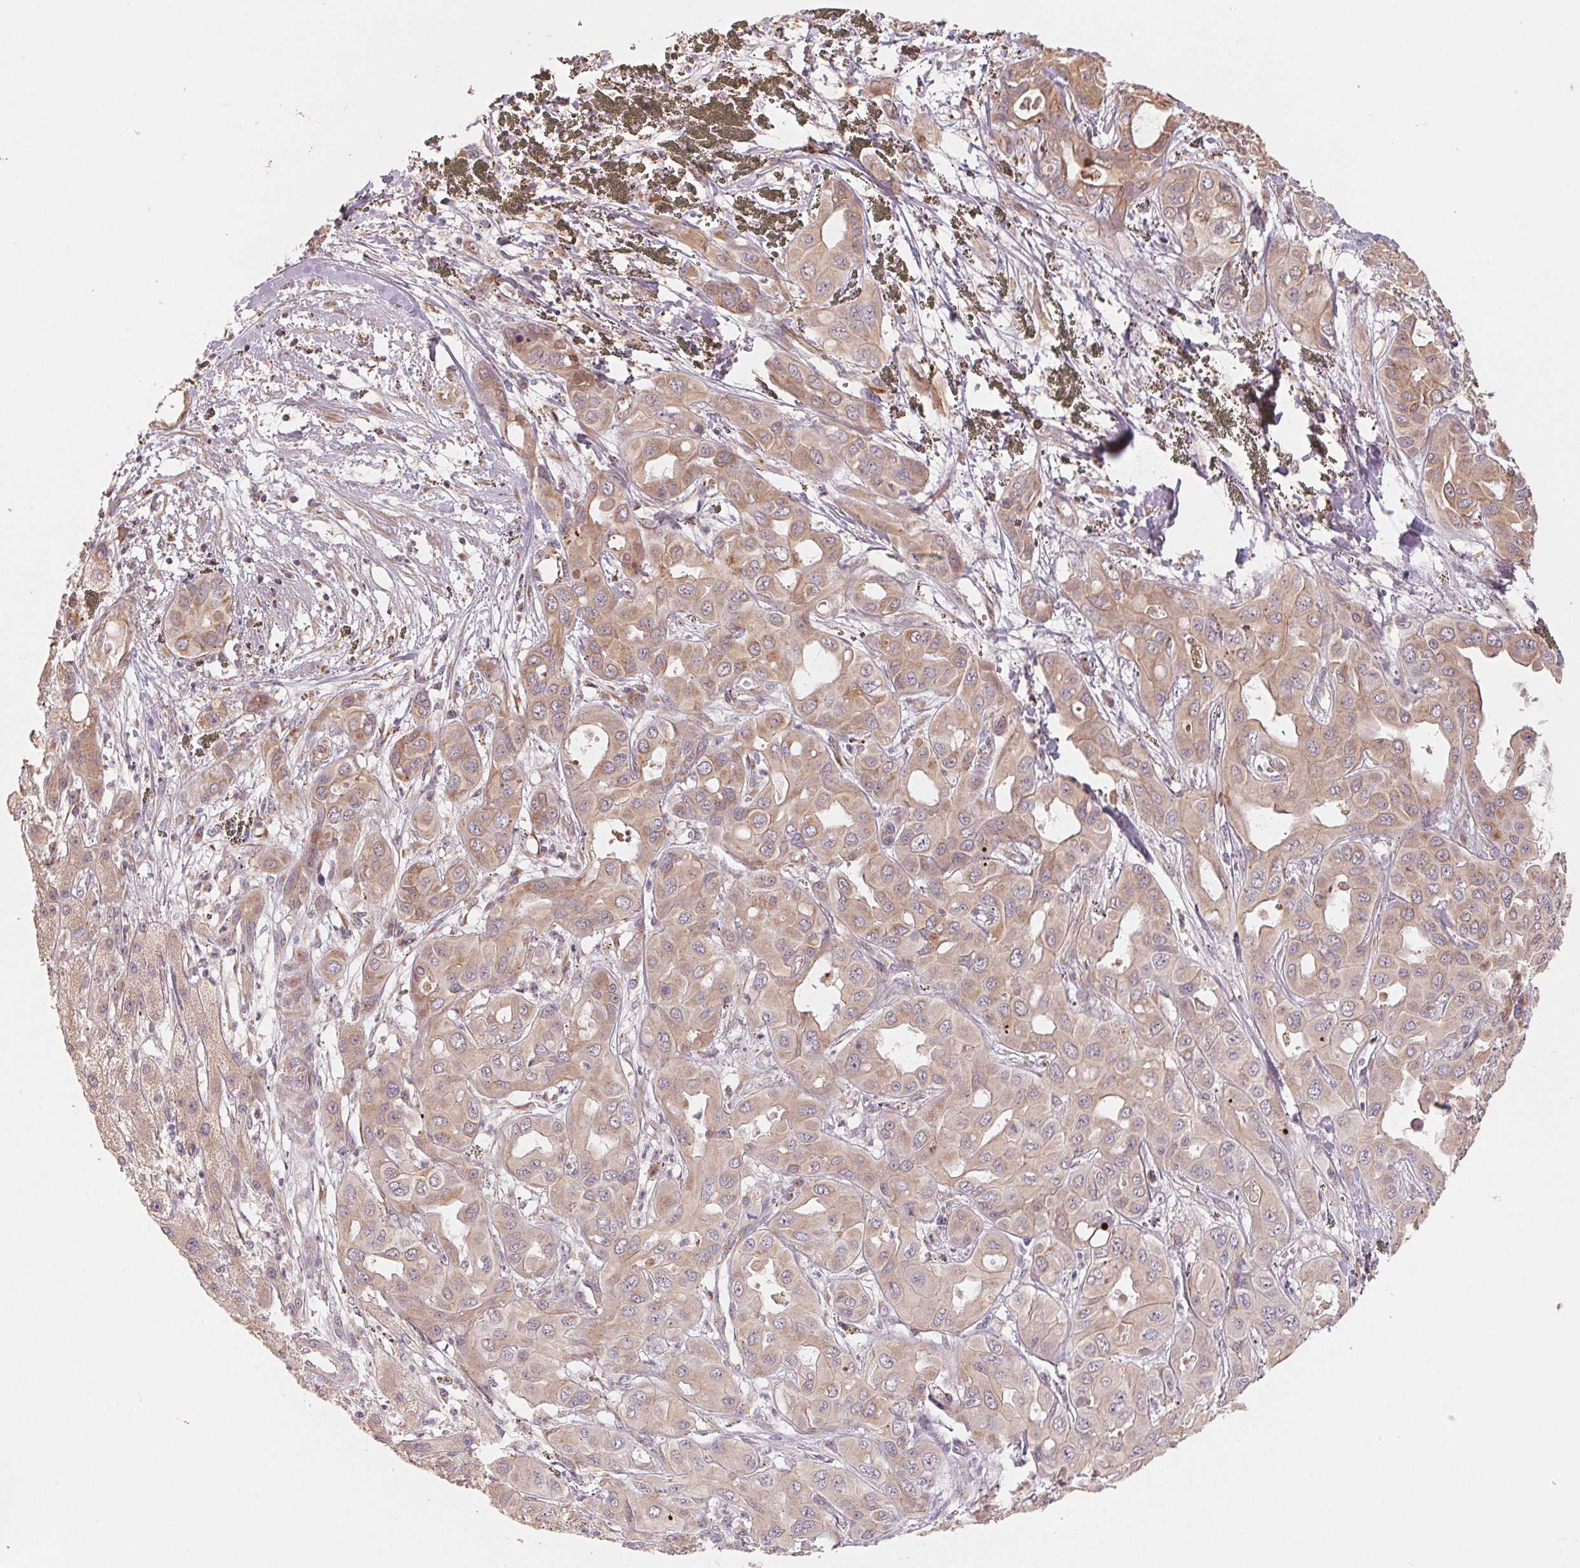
{"staining": {"intensity": "weak", "quantity": ">75%", "location": "cytoplasmic/membranous"}, "tissue": "liver cancer", "cell_type": "Tumor cells", "image_type": "cancer", "snomed": [{"axis": "morphology", "description": "Cholangiocarcinoma"}, {"axis": "topography", "description": "Liver"}], "caption": "DAB immunohistochemical staining of human liver cholangiocarcinoma exhibits weak cytoplasmic/membranous protein positivity in approximately >75% of tumor cells.", "gene": "TSPAN12", "patient": {"sex": "female", "age": 60}}